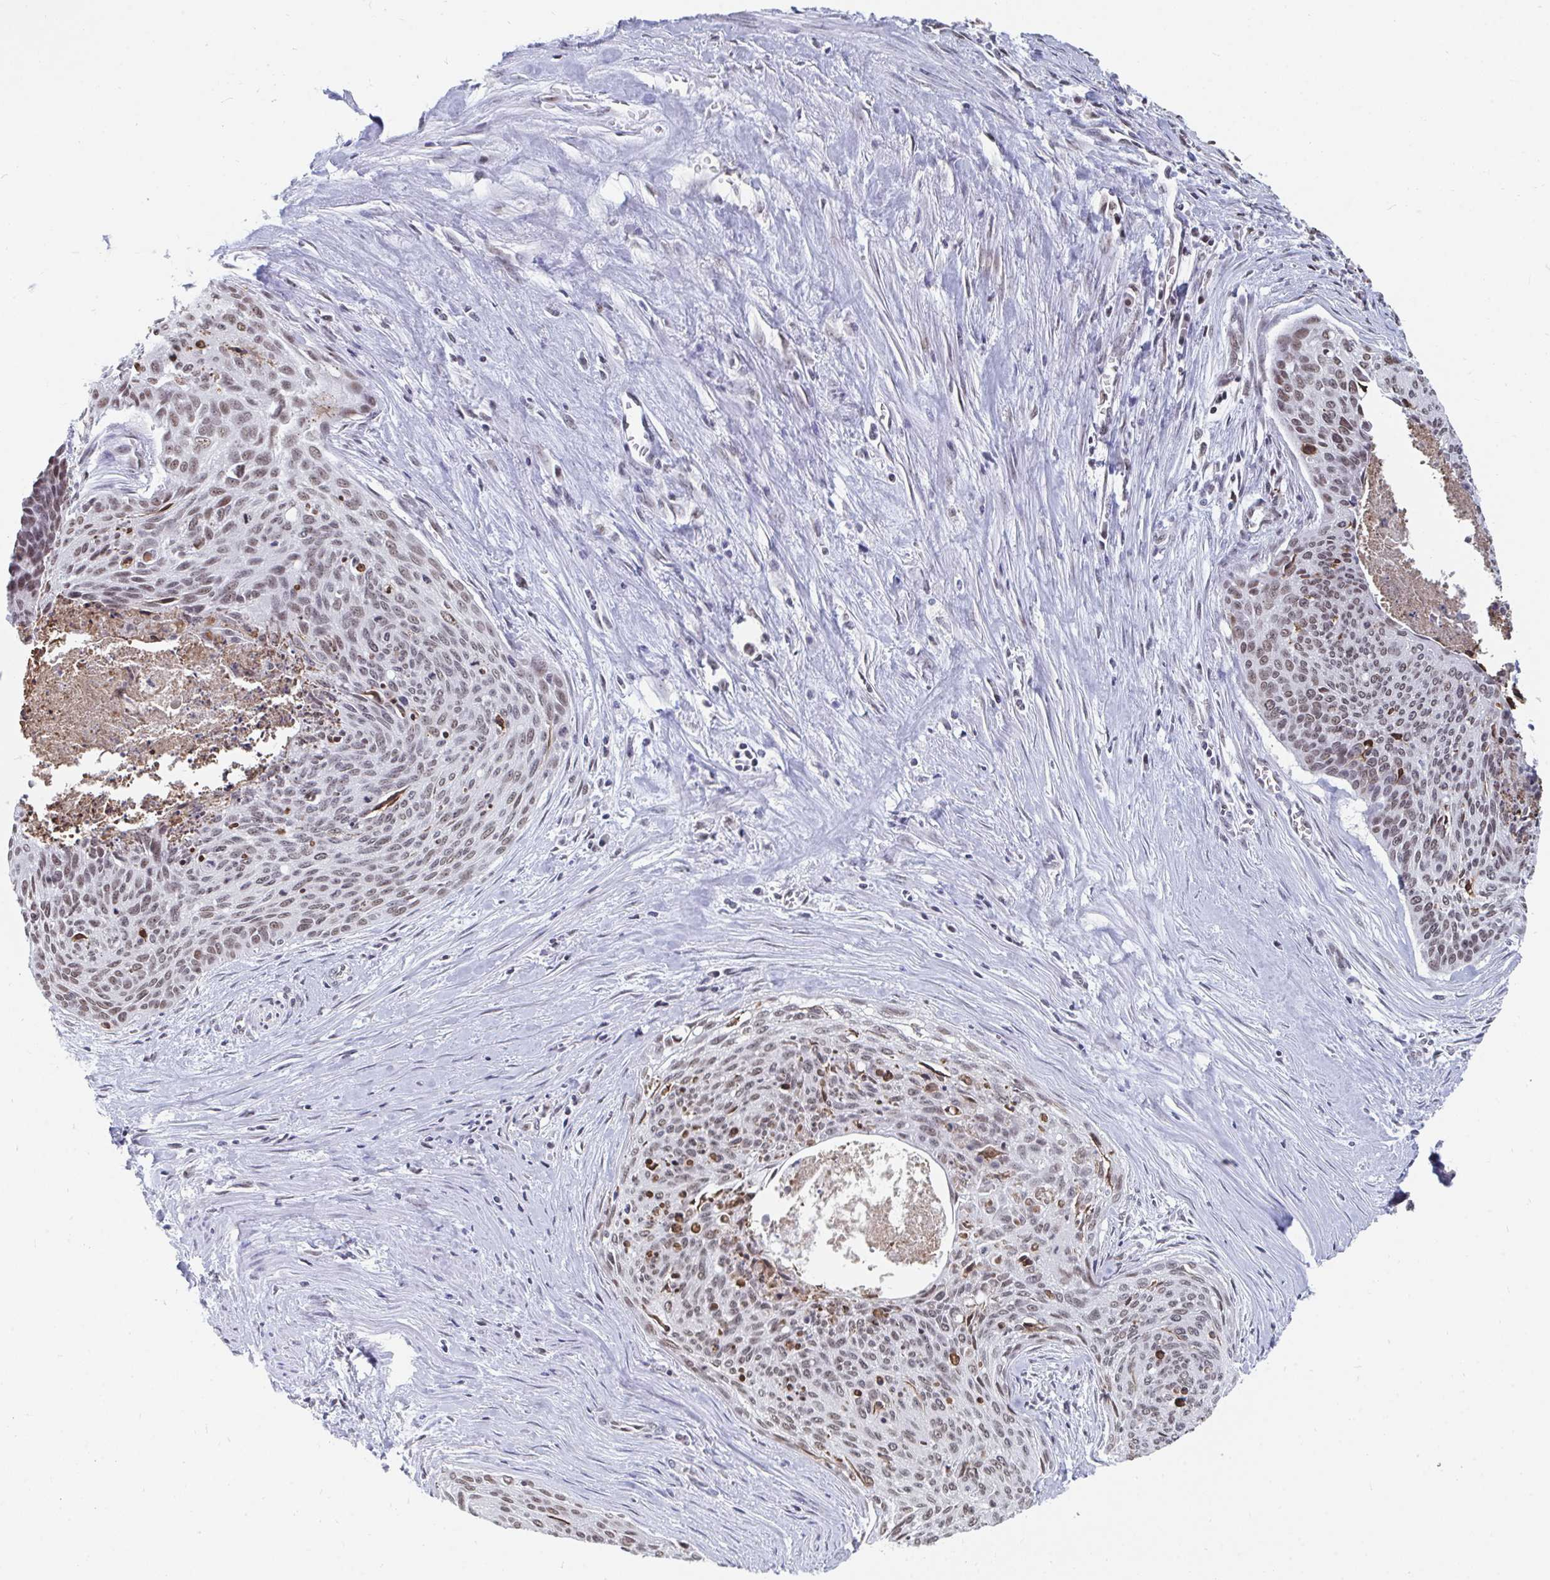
{"staining": {"intensity": "moderate", "quantity": ">75%", "location": "nuclear"}, "tissue": "cervical cancer", "cell_type": "Tumor cells", "image_type": "cancer", "snomed": [{"axis": "morphology", "description": "Squamous cell carcinoma, NOS"}, {"axis": "topography", "description": "Cervix"}], "caption": "IHC photomicrograph of neoplastic tissue: cervical squamous cell carcinoma stained using immunohistochemistry (IHC) exhibits medium levels of moderate protein expression localized specifically in the nuclear of tumor cells, appearing as a nuclear brown color.", "gene": "TRIP12", "patient": {"sex": "female", "age": 55}}